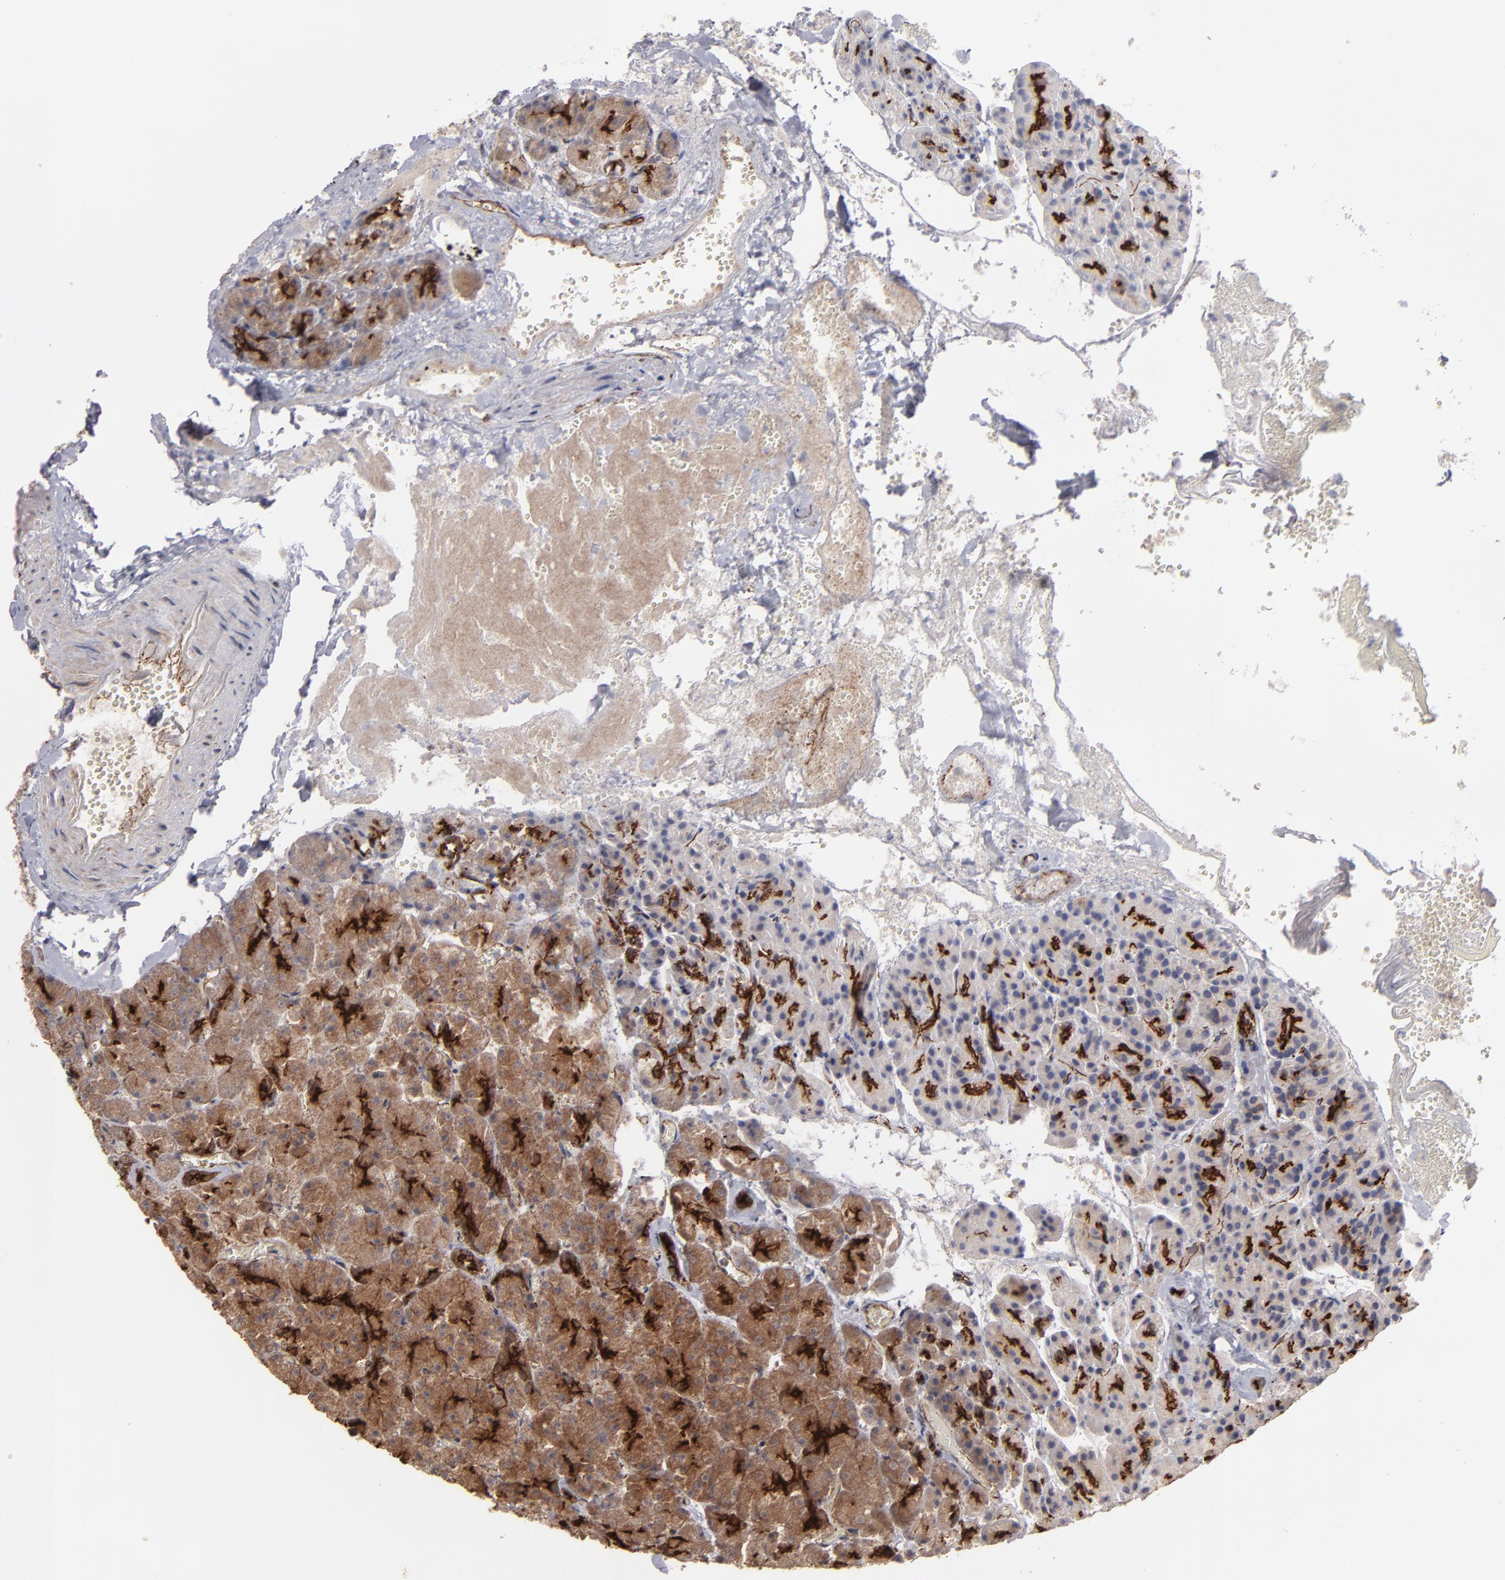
{"staining": {"intensity": "strong", "quantity": ">75%", "location": "cytoplasmic/membranous"}, "tissue": "carcinoid", "cell_type": "Tumor cells", "image_type": "cancer", "snomed": [{"axis": "morphology", "description": "Normal tissue, NOS"}, {"axis": "morphology", "description": "Carcinoid, malignant, NOS"}, {"axis": "topography", "description": "Pancreas"}], "caption": "IHC micrograph of carcinoid stained for a protein (brown), which shows high levels of strong cytoplasmic/membranous positivity in about >75% of tumor cells.", "gene": "TJP1", "patient": {"sex": "female", "age": 35}}